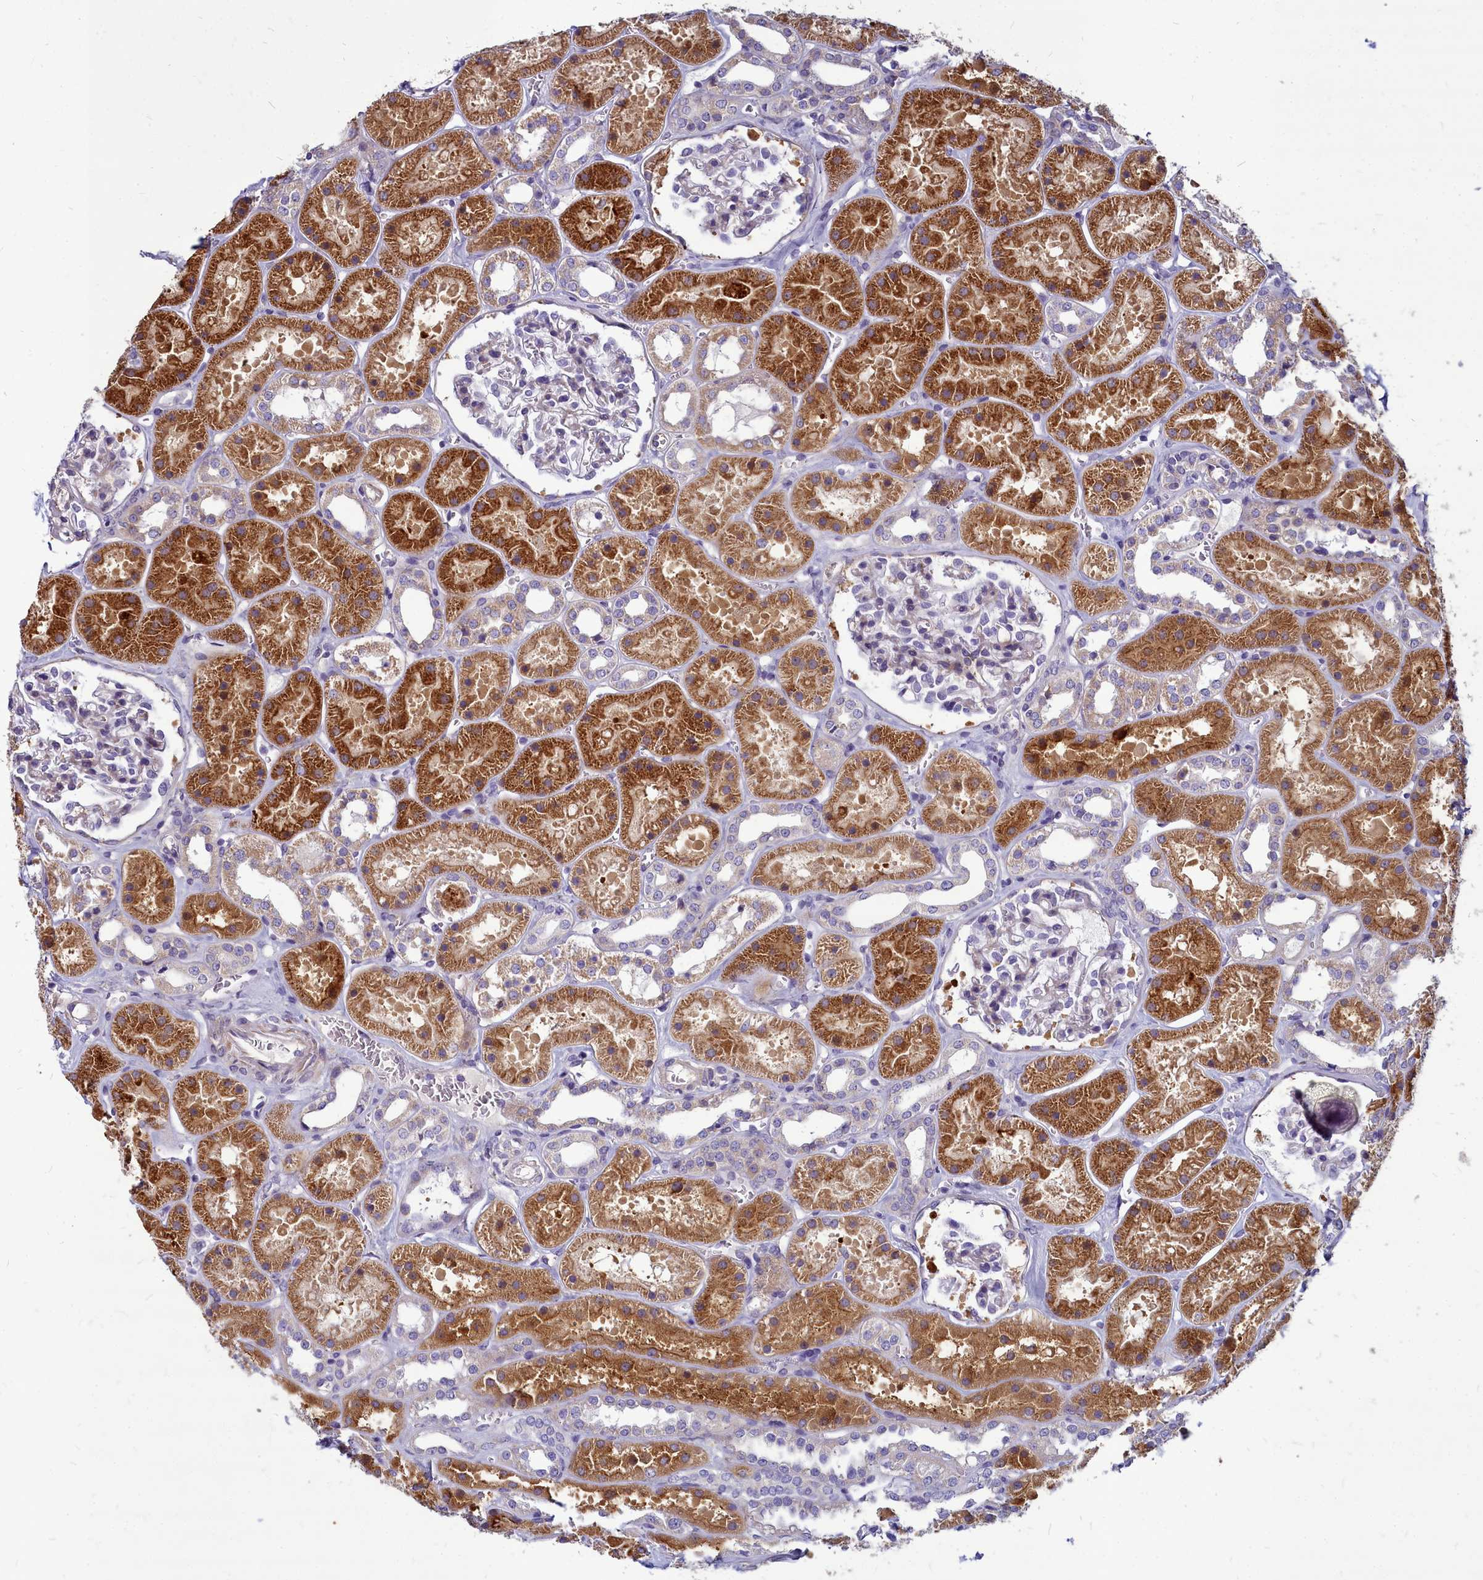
{"staining": {"intensity": "weak", "quantity": "<25%", "location": "cytoplasmic/membranous"}, "tissue": "kidney", "cell_type": "Cells in glomeruli", "image_type": "normal", "snomed": [{"axis": "morphology", "description": "Normal tissue, NOS"}, {"axis": "topography", "description": "Kidney"}], "caption": "Immunohistochemistry photomicrograph of unremarkable kidney: human kidney stained with DAB reveals no significant protein expression in cells in glomeruli. The staining is performed using DAB brown chromogen with nuclei counter-stained in using hematoxylin.", "gene": "SMPD4", "patient": {"sex": "female", "age": 41}}